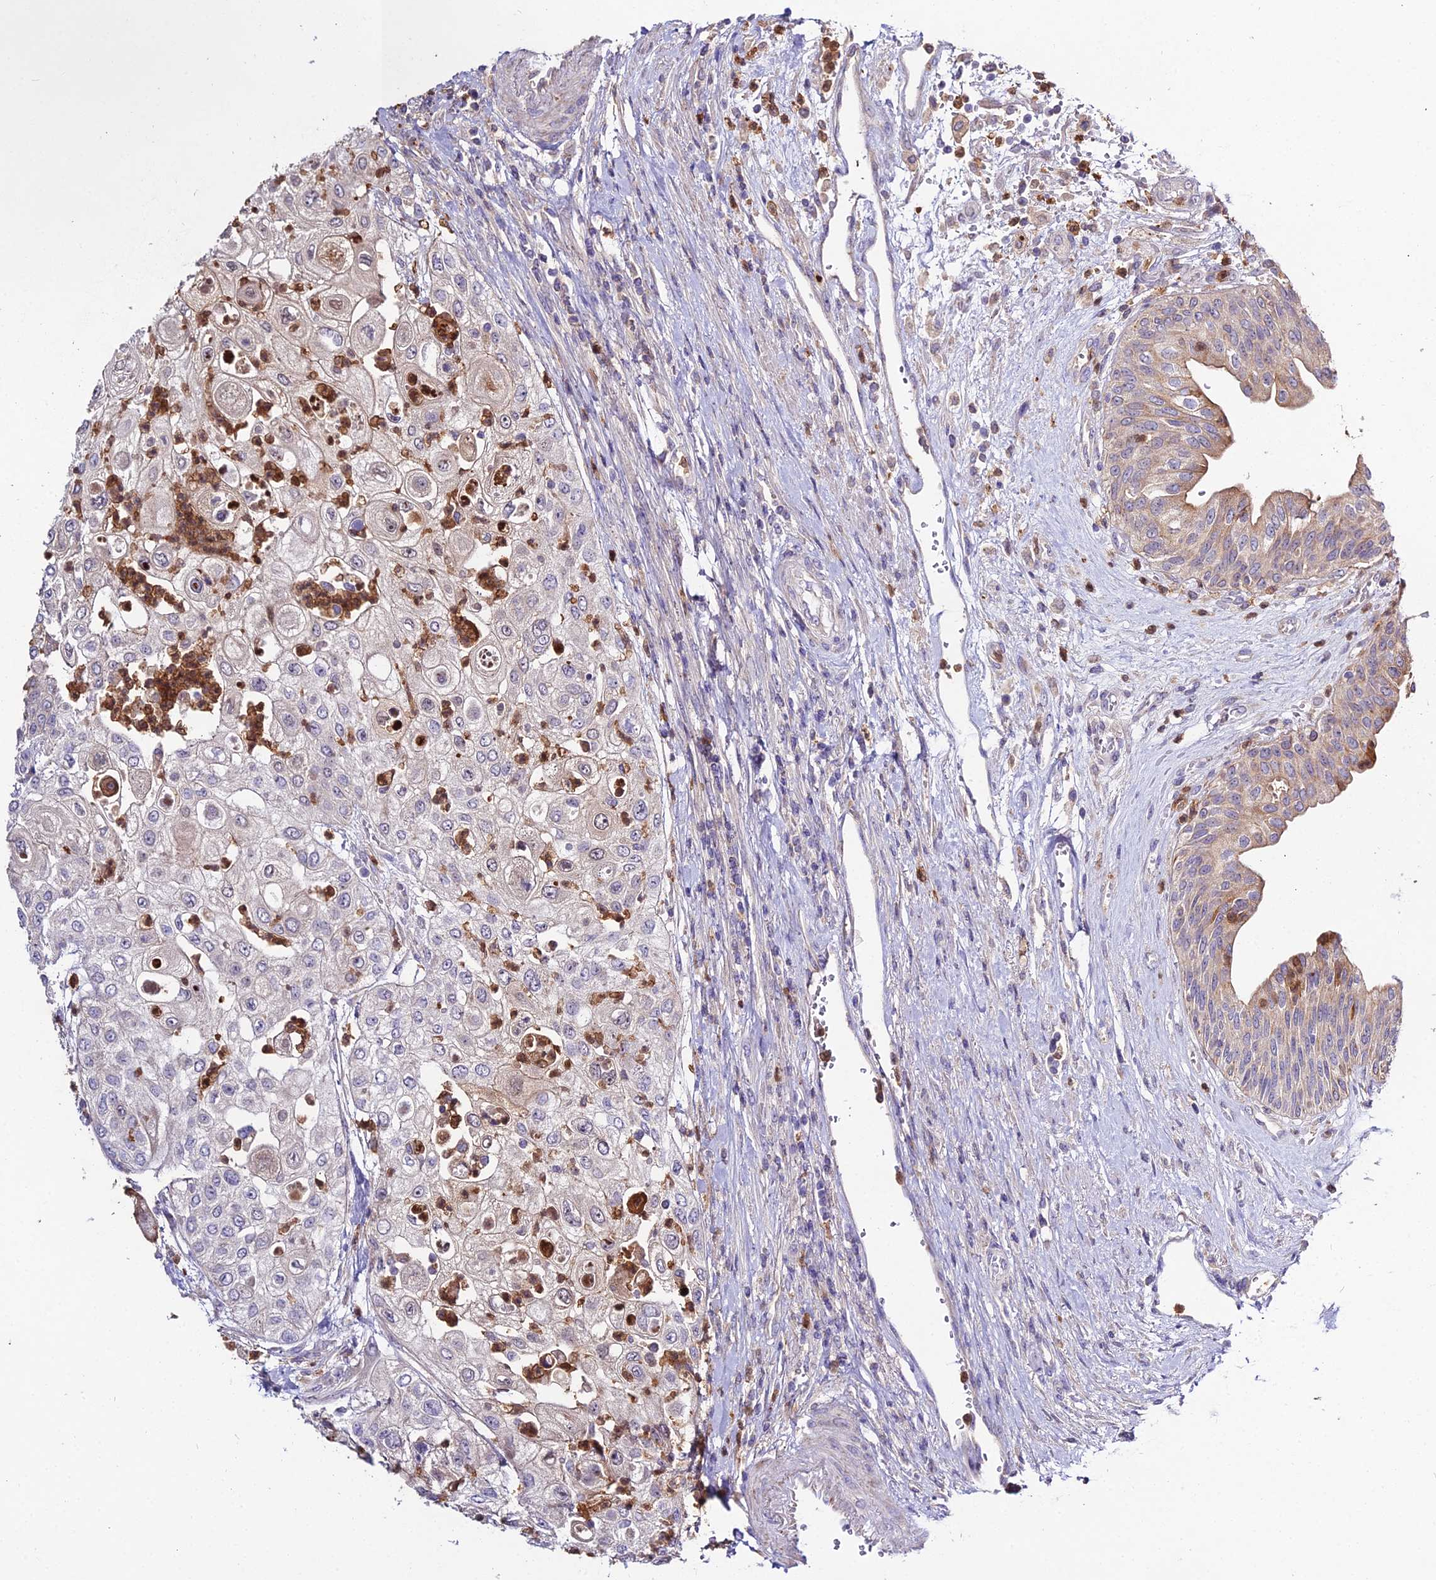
{"staining": {"intensity": "weak", "quantity": "<25%", "location": "cytoplasmic/membranous"}, "tissue": "urothelial cancer", "cell_type": "Tumor cells", "image_type": "cancer", "snomed": [{"axis": "morphology", "description": "Urothelial carcinoma, High grade"}, {"axis": "topography", "description": "Urinary bladder"}], "caption": "DAB immunohistochemical staining of human urothelial cancer shows no significant staining in tumor cells.", "gene": "EID2", "patient": {"sex": "female", "age": 79}}